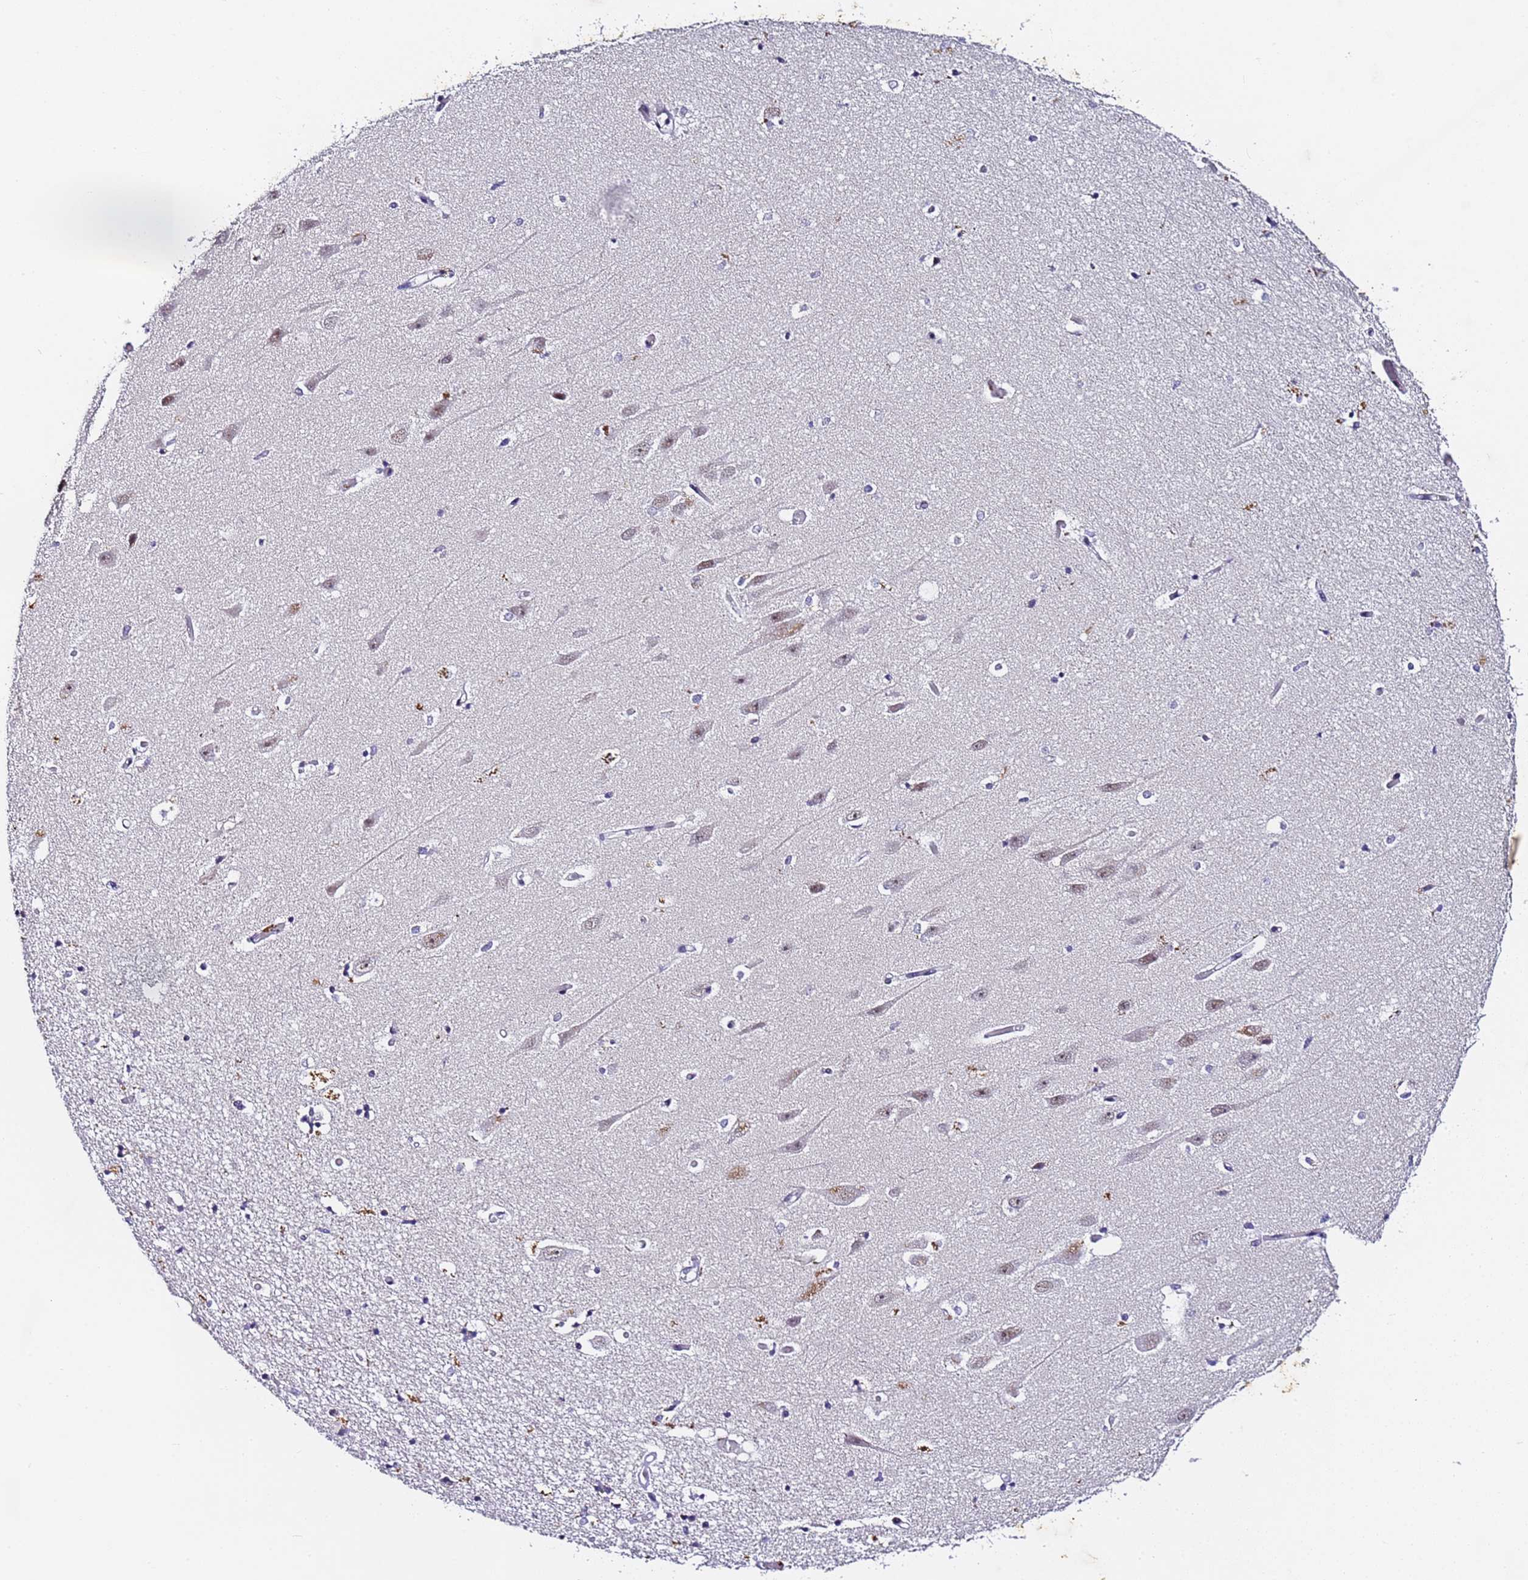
{"staining": {"intensity": "moderate", "quantity": "<25%", "location": "nuclear"}, "tissue": "hippocampus", "cell_type": "Glial cells", "image_type": "normal", "snomed": [{"axis": "morphology", "description": "Normal tissue, NOS"}, {"axis": "topography", "description": "Hippocampus"}], "caption": "Approximately <25% of glial cells in benign hippocampus demonstrate moderate nuclear protein positivity as visualized by brown immunohistochemical staining.", "gene": "FNBP4", "patient": {"sex": "female", "age": 64}}